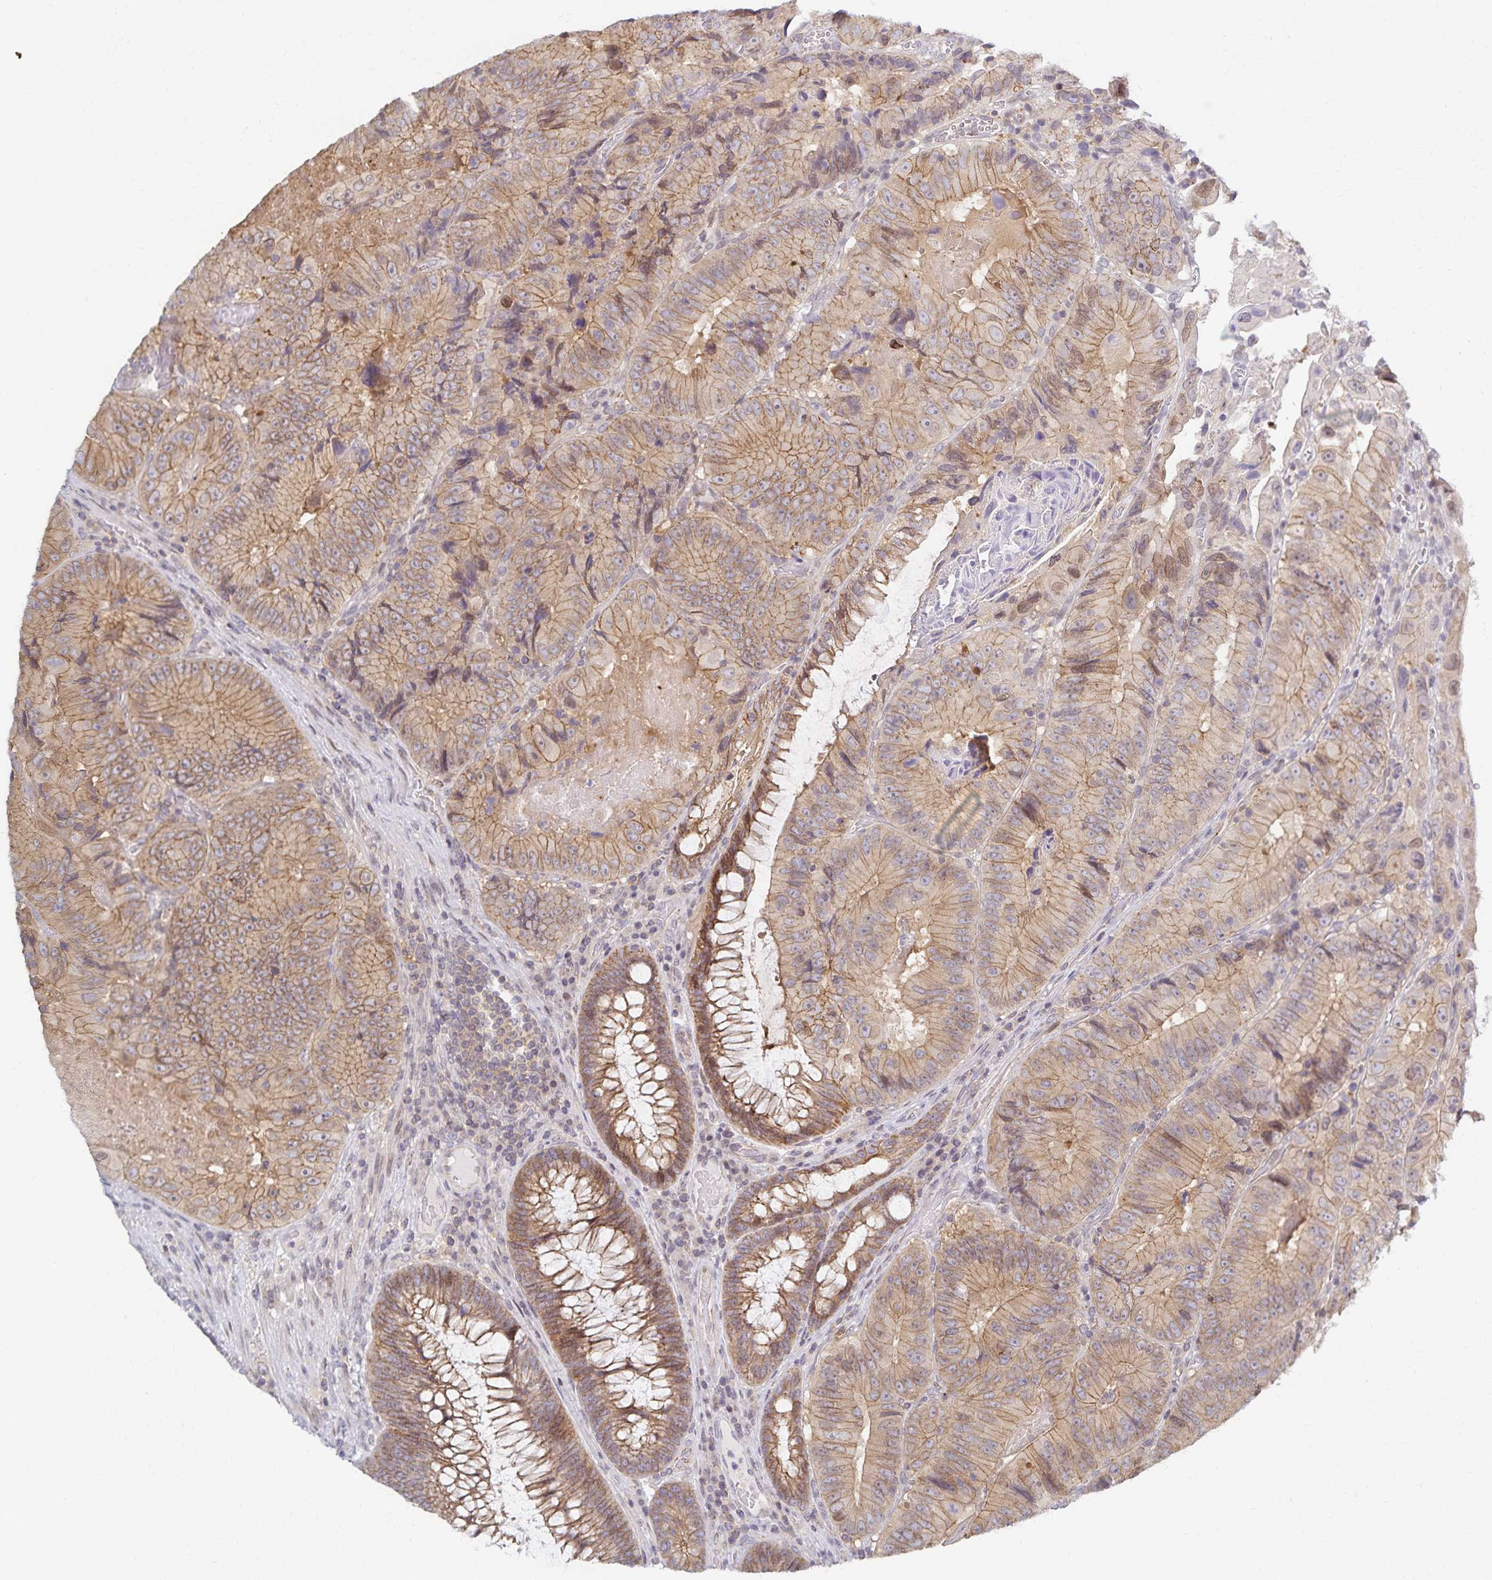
{"staining": {"intensity": "moderate", "quantity": ">75%", "location": "cytoplasmic/membranous"}, "tissue": "colorectal cancer", "cell_type": "Tumor cells", "image_type": "cancer", "snomed": [{"axis": "morphology", "description": "Adenocarcinoma, NOS"}, {"axis": "topography", "description": "Colon"}], "caption": "IHC (DAB) staining of human colorectal cancer (adenocarcinoma) displays moderate cytoplasmic/membranous protein positivity in about >75% of tumor cells. Nuclei are stained in blue.", "gene": "RAB9B", "patient": {"sex": "female", "age": 86}}